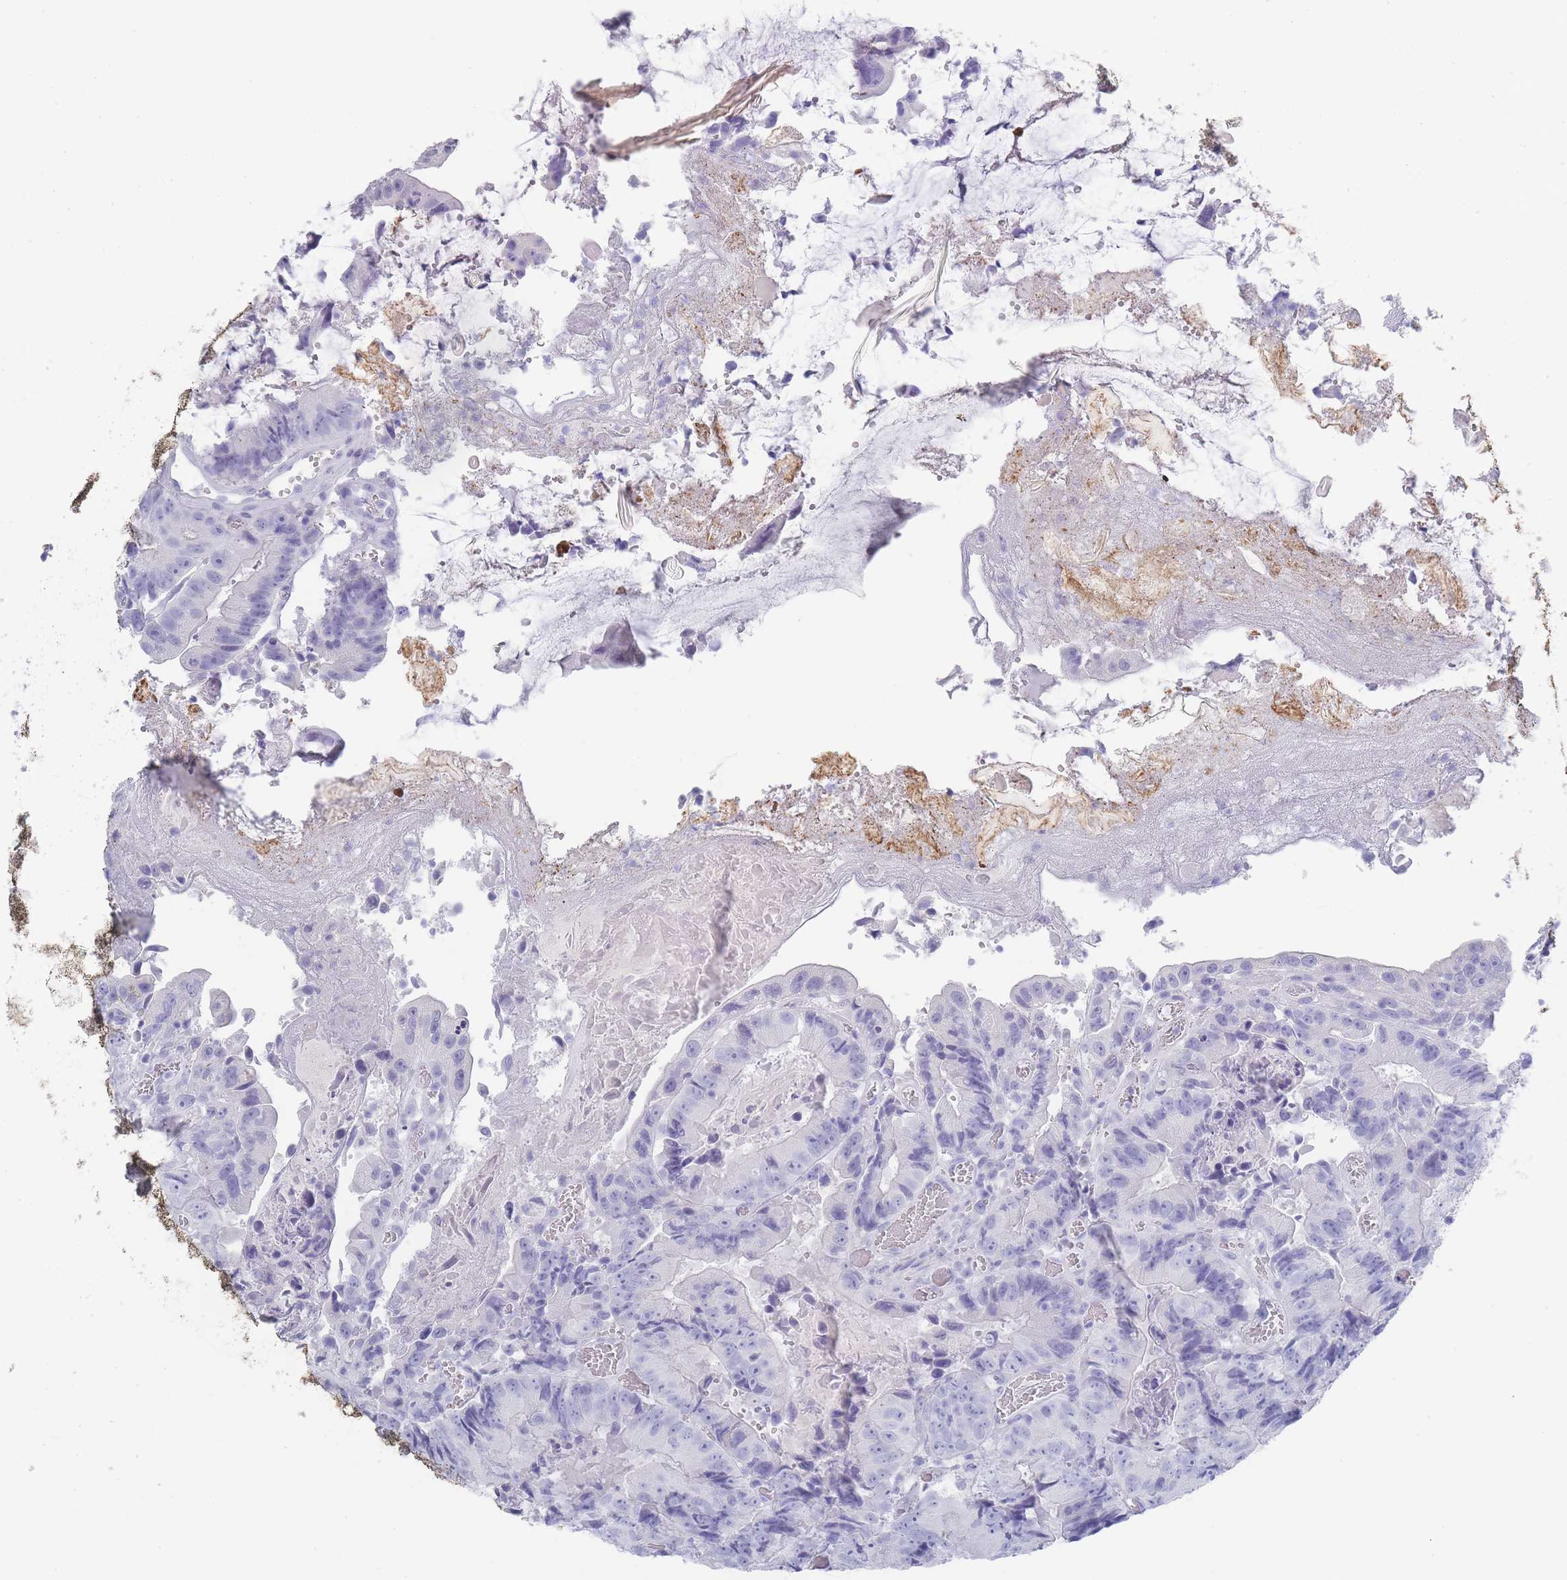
{"staining": {"intensity": "negative", "quantity": "none", "location": "none"}, "tissue": "colorectal cancer", "cell_type": "Tumor cells", "image_type": "cancer", "snomed": [{"axis": "morphology", "description": "Adenocarcinoma, NOS"}, {"axis": "topography", "description": "Colon"}], "caption": "Immunohistochemistry image of colorectal adenocarcinoma stained for a protein (brown), which exhibits no positivity in tumor cells.", "gene": "RAB2B", "patient": {"sex": "female", "age": 86}}